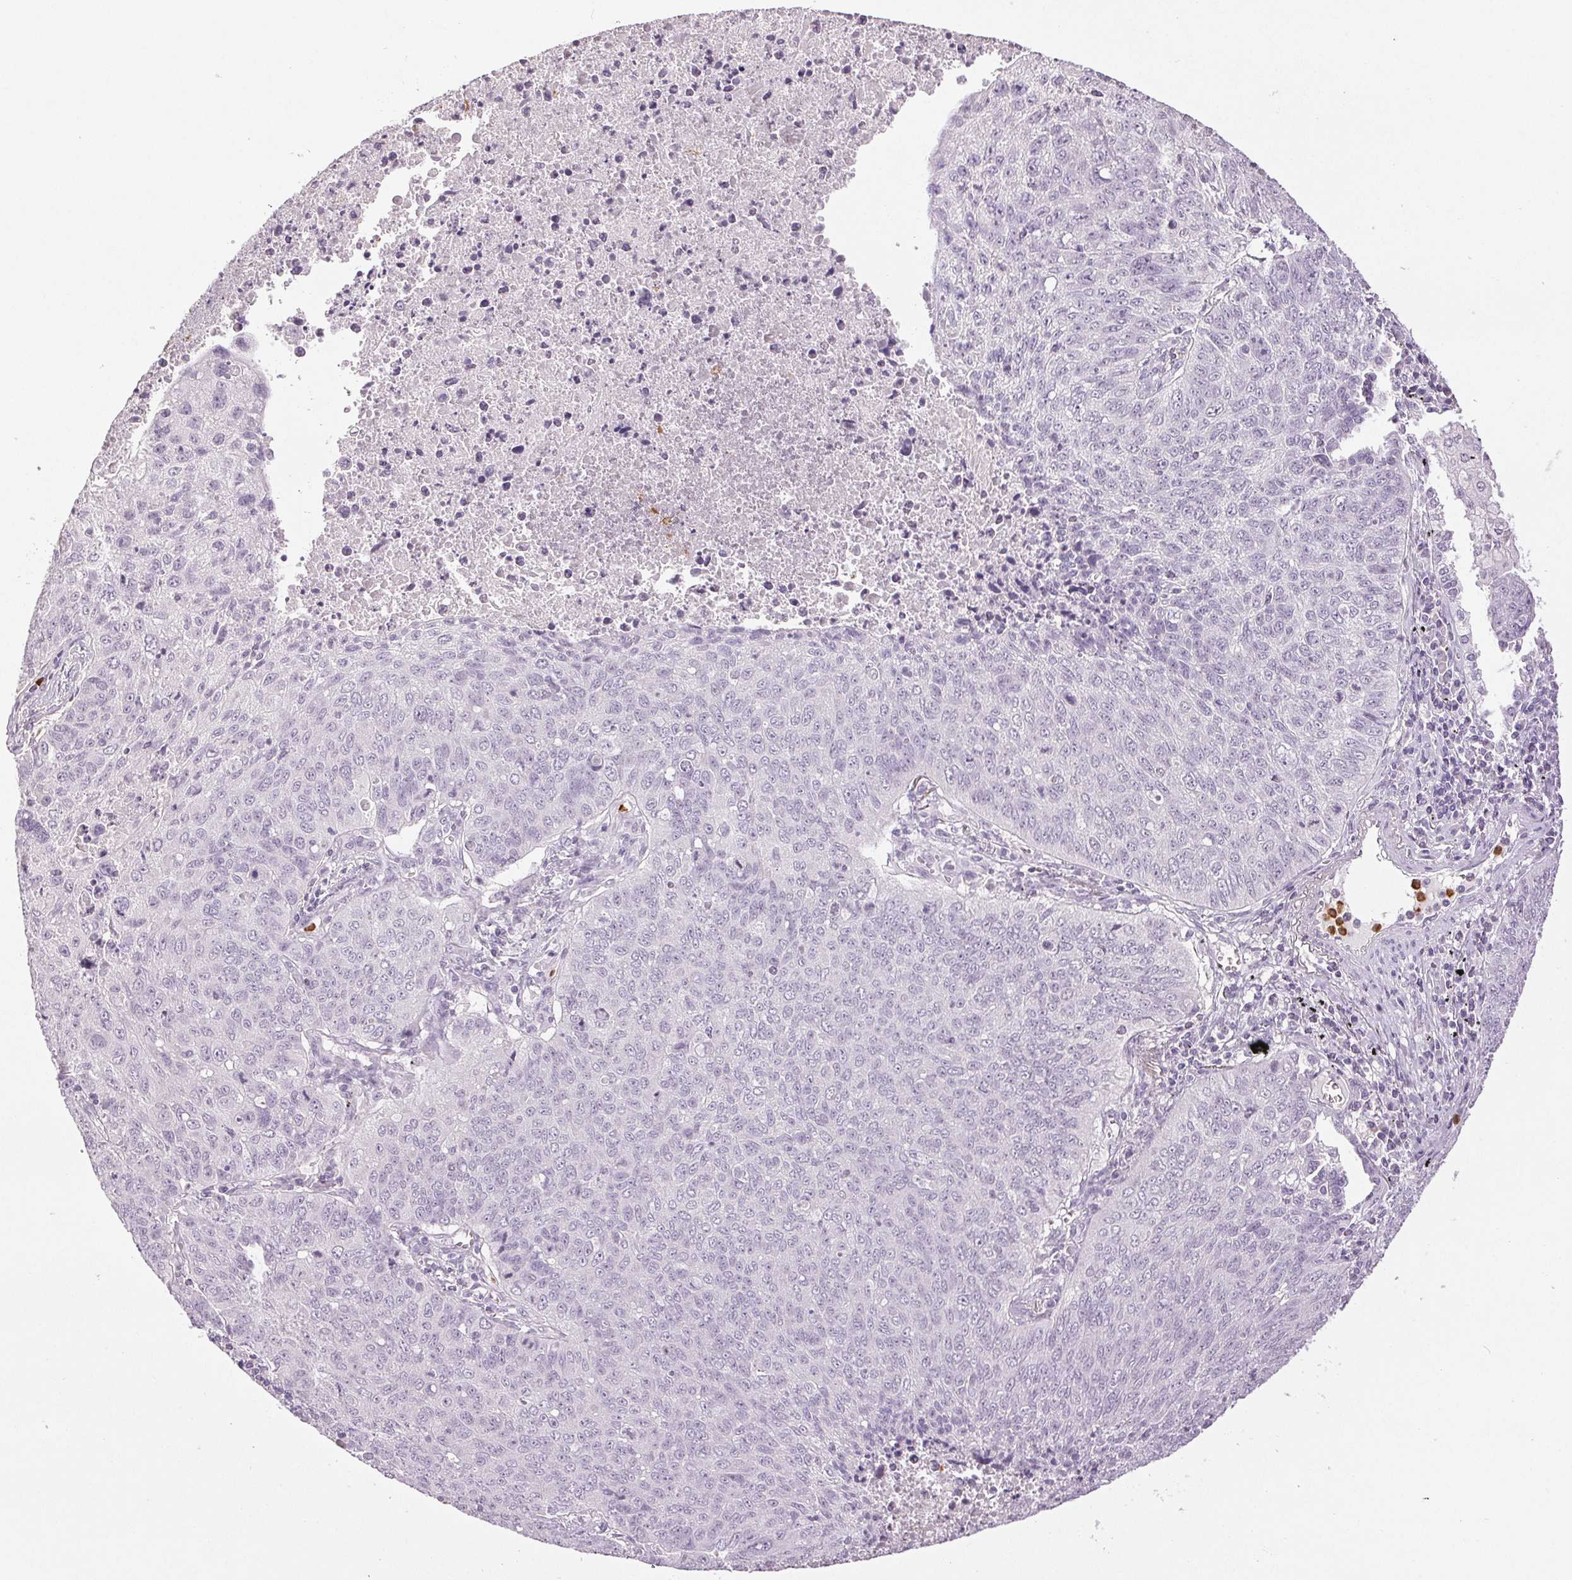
{"staining": {"intensity": "negative", "quantity": "none", "location": "none"}, "tissue": "lung cancer", "cell_type": "Tumor cells", "image_type": "cancer", "snomed": [{"axis": "morphology", "description": "Normal morphology"}, {"axis": "morphology", "description": "Aneuploidy"}, {"axis": "morphology", "description": "Squamous cell carcinoma, NOS"}, {"axis": "topography", "description": "Lymph node"}, {"axis": "topography", "description": "Lung"}], "caption": "Histopathology image shows no significant protein expression in tumor cells of aneuploidy (lung). (DAB (3,3'-diaminobenzidine) IHC, high magnification).", "gene": "LTF", "patient": {"sex": "female", "age": 76}}